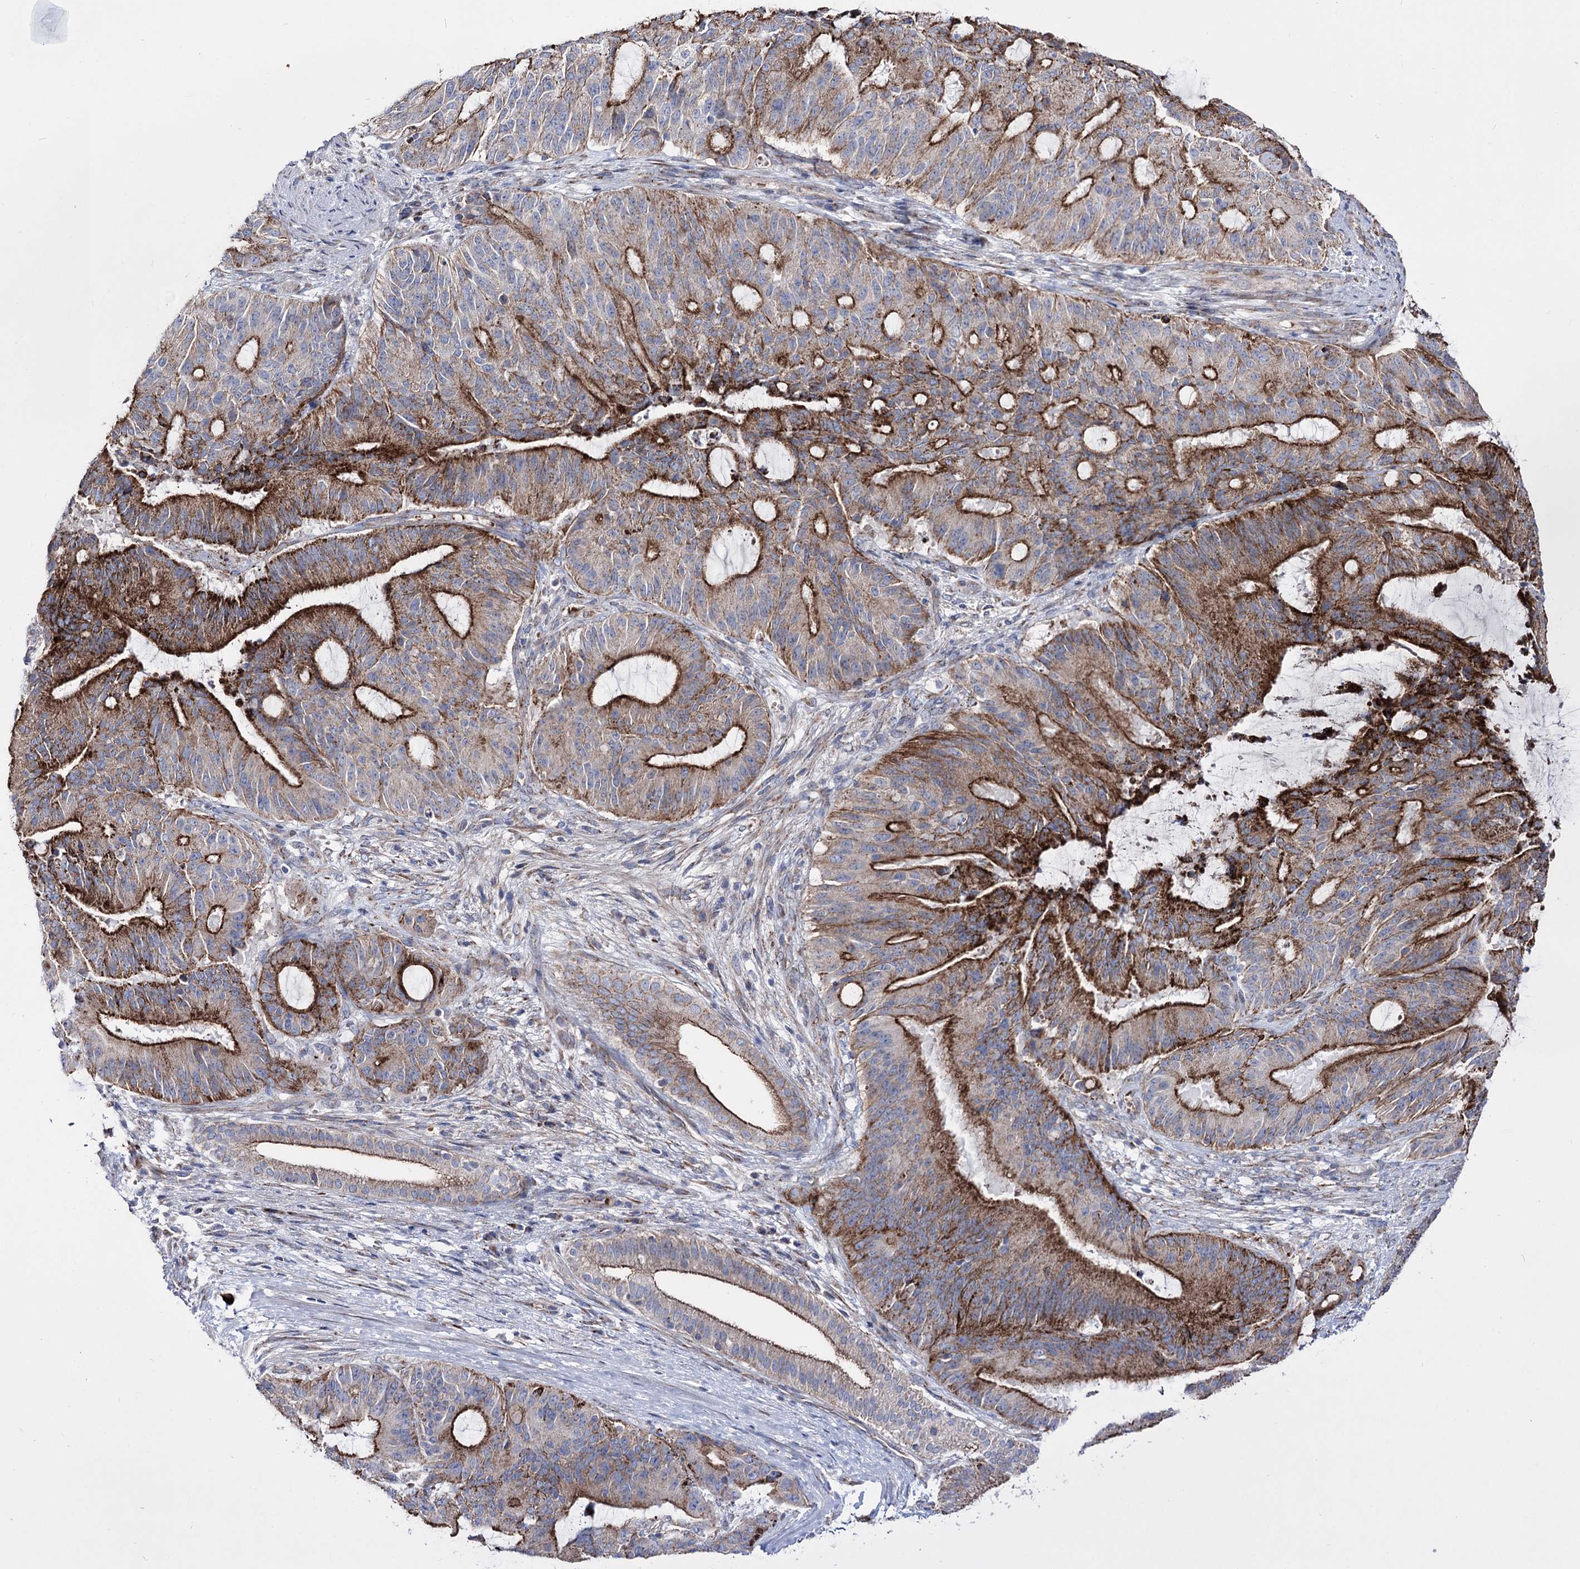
{"staining": {"intensity": "strong", "quantity": ">75%", "location": "cytoplasmic/membranous"}, "tissue": "liver cancer", "cell_type": "Tumor cells", "image_type": "cancer", "snomed": [{"axis": "morphology", "description": "Normal tissue, NOS"}, {"axis": "morphology", "description": "Cholangiocarcinoma"}, {"axis": "topography", "description": "Liver"}, {"axis": "topography", "description": "Peripheral nerve tissue"}], "caption": "A brown stain labels strong cytoplasmic/membranous staining of a protein in liver cancer tumor cells.", "gene": "OSBPL5", "patient": {"sex": "female", "age": 73}}